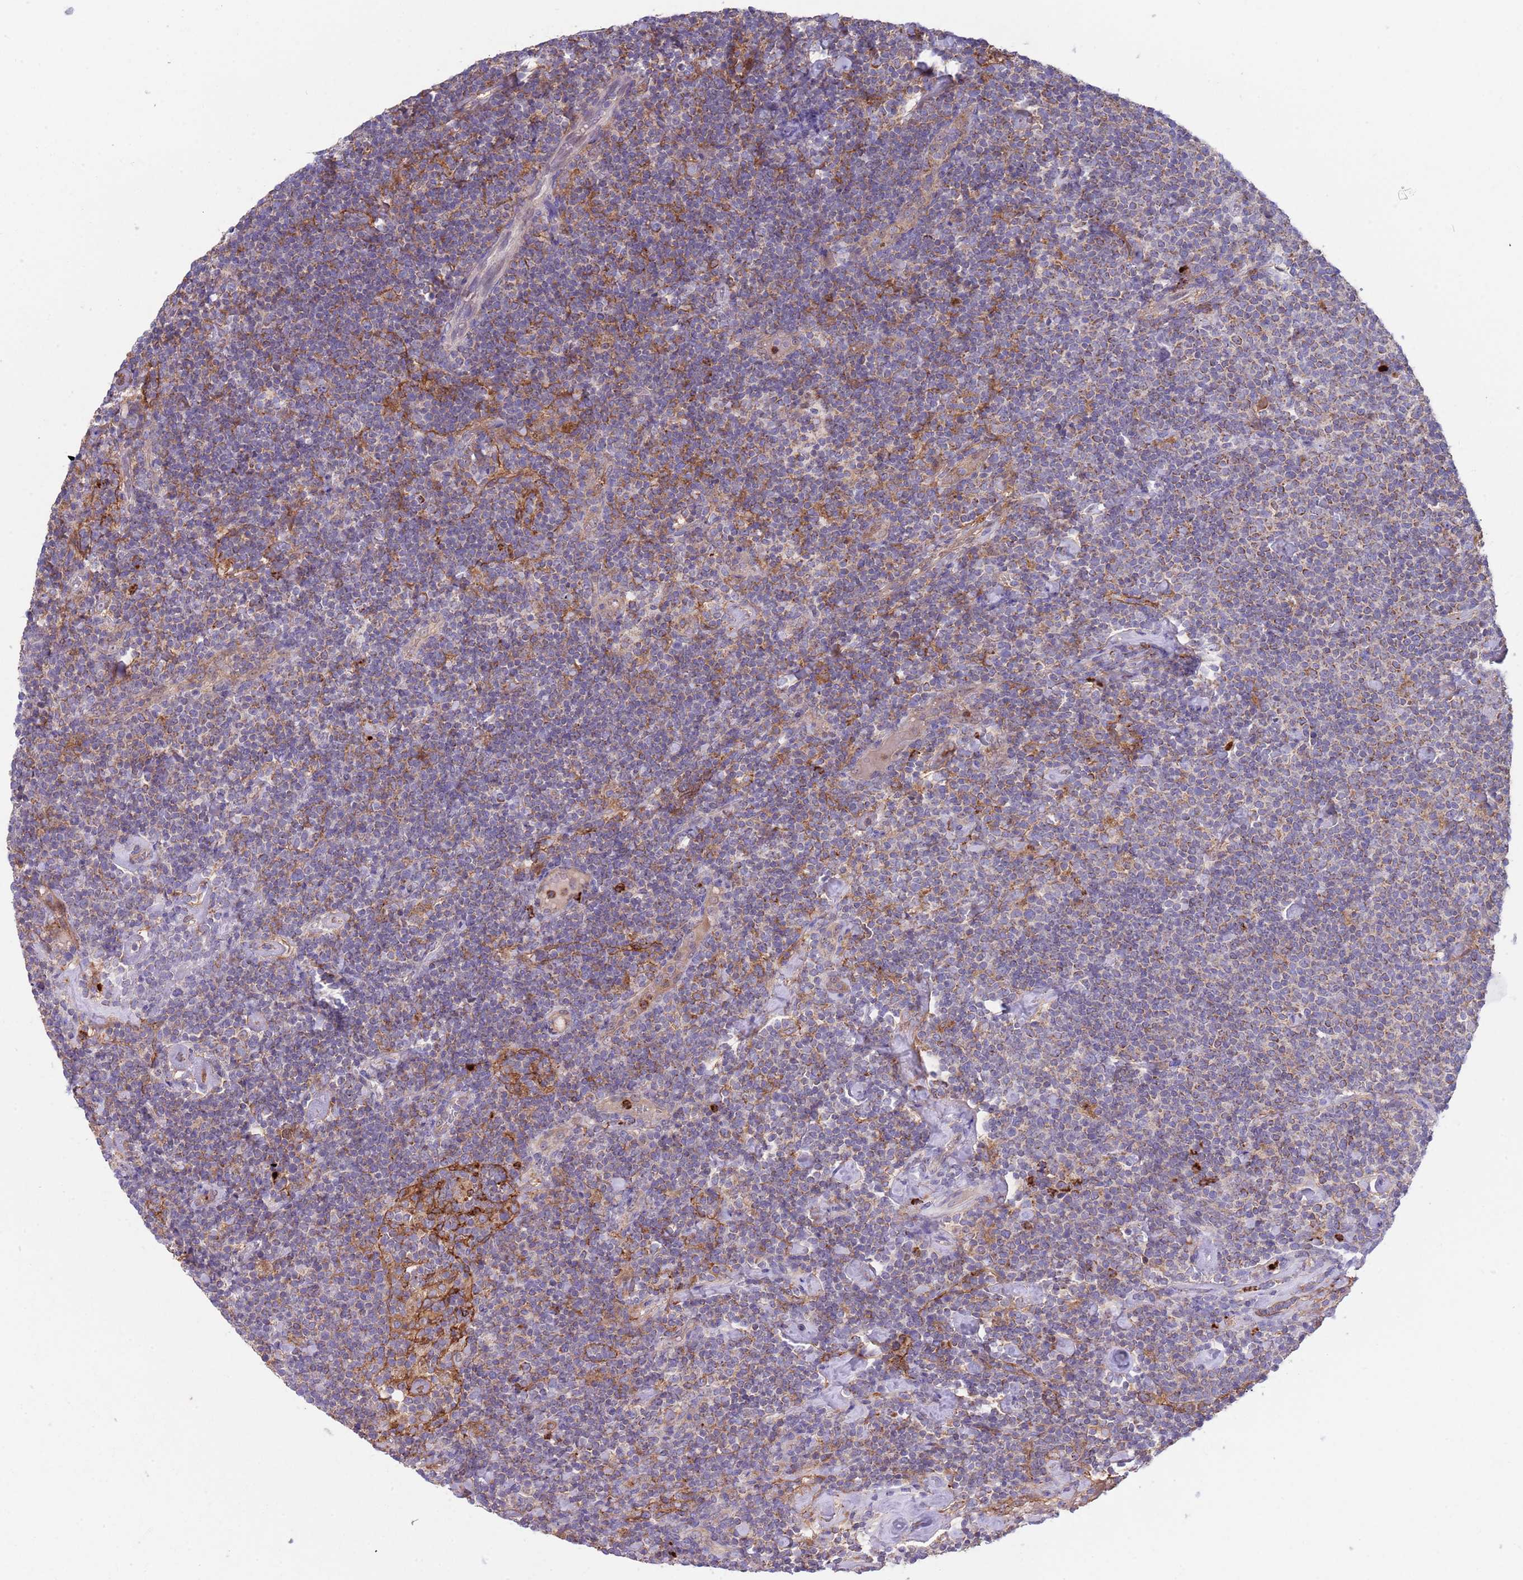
{"staining": {"intensity": "moderate", "quantity": "<25%", "location": "cytoplasmic/membranous"}, "tissue": "lymphoma", "cell_type": "Tumor cells", "image_type": "cancer", "snomed": [{"axis": "morphology", "description": "Malignant lymphoma, non-Hodgkin's type, High grade"}, {"axis": "topography", "description": "Lymph node"}], "caption": "Moderate cytoplasmic/membranous staining for a protein is seen in about <25% of tumor cells of lymphoma using immunohistochemistry.", "gene": "DDT", "patient": {"sex": "male", "age": 61}}